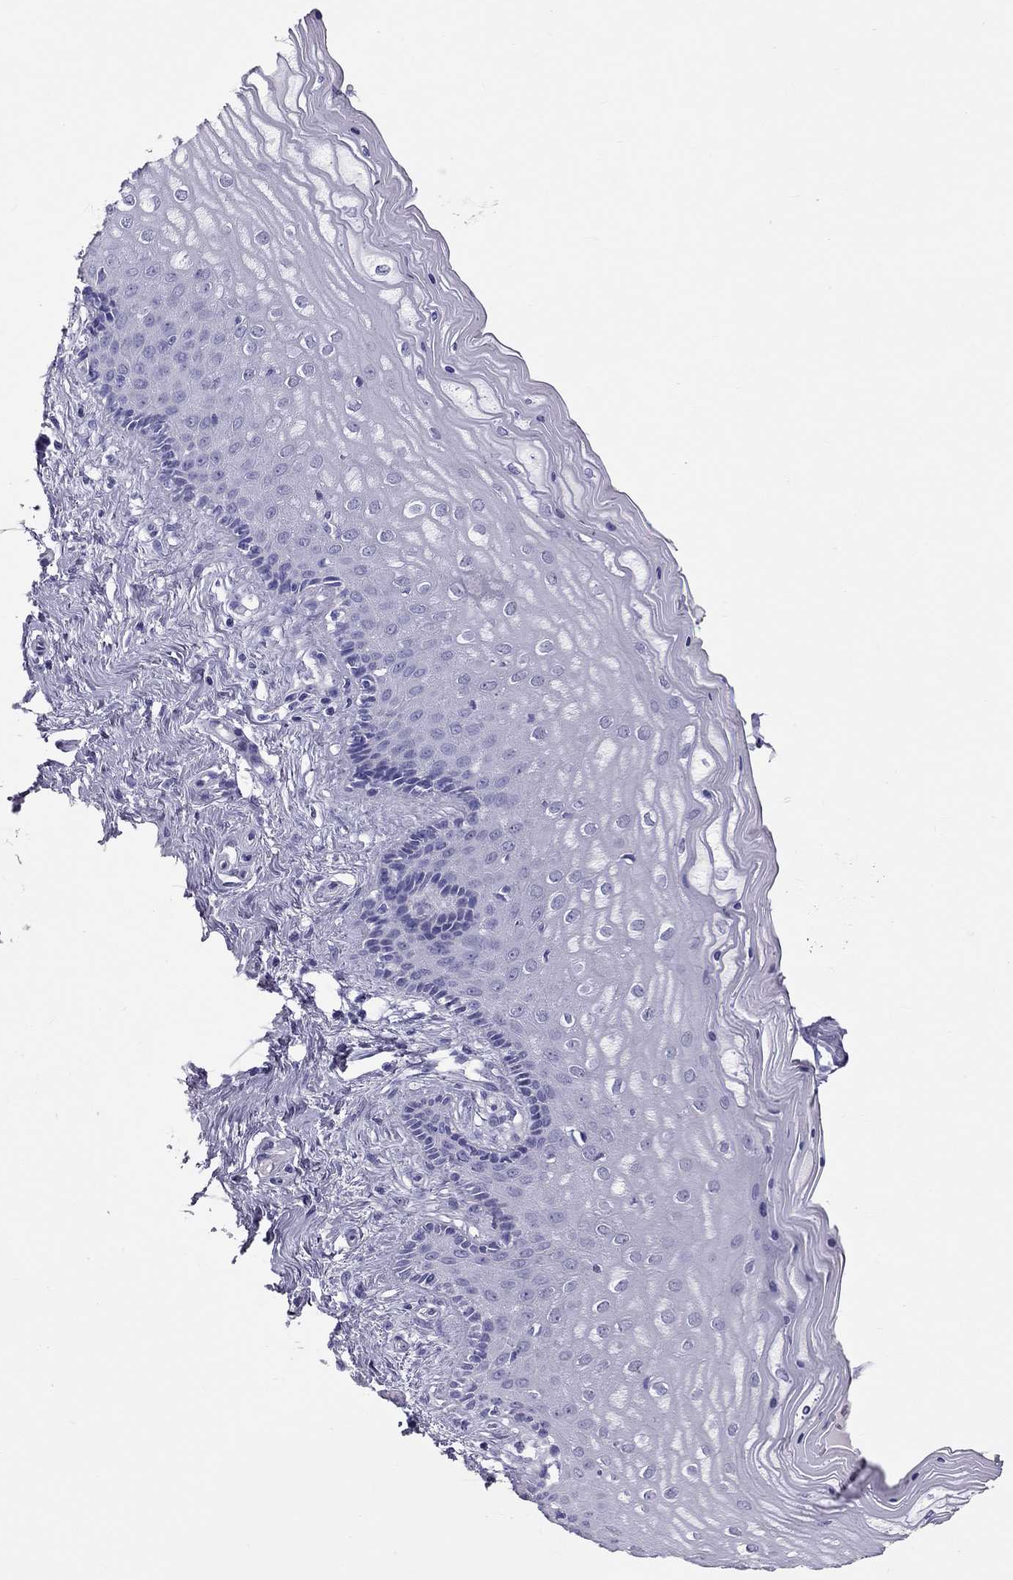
{"staining": {"intensity": "negative", "quantity": "none", "location": "none"}, "tissue": "vagina", "cell_type": "Squamous epithelial cells", "image_type": "normal", "snomed": [{"axis": "morphology", "description": "Normal tissue, NOS"}, {"axis": "topography", "description": "Vagina"}], "caption": "The image shows no staining of squamous epithelial cells in unremarkable vagina. The staining was performed using DAB (3,3'-diaminobenzidine) to visualize the protein expression in brown, while the nuclei were stained in blue with hematoxylin (Magnification: 20x).", "gene": "PSMB11", "patient": {"sex": "female", "age": 45}}